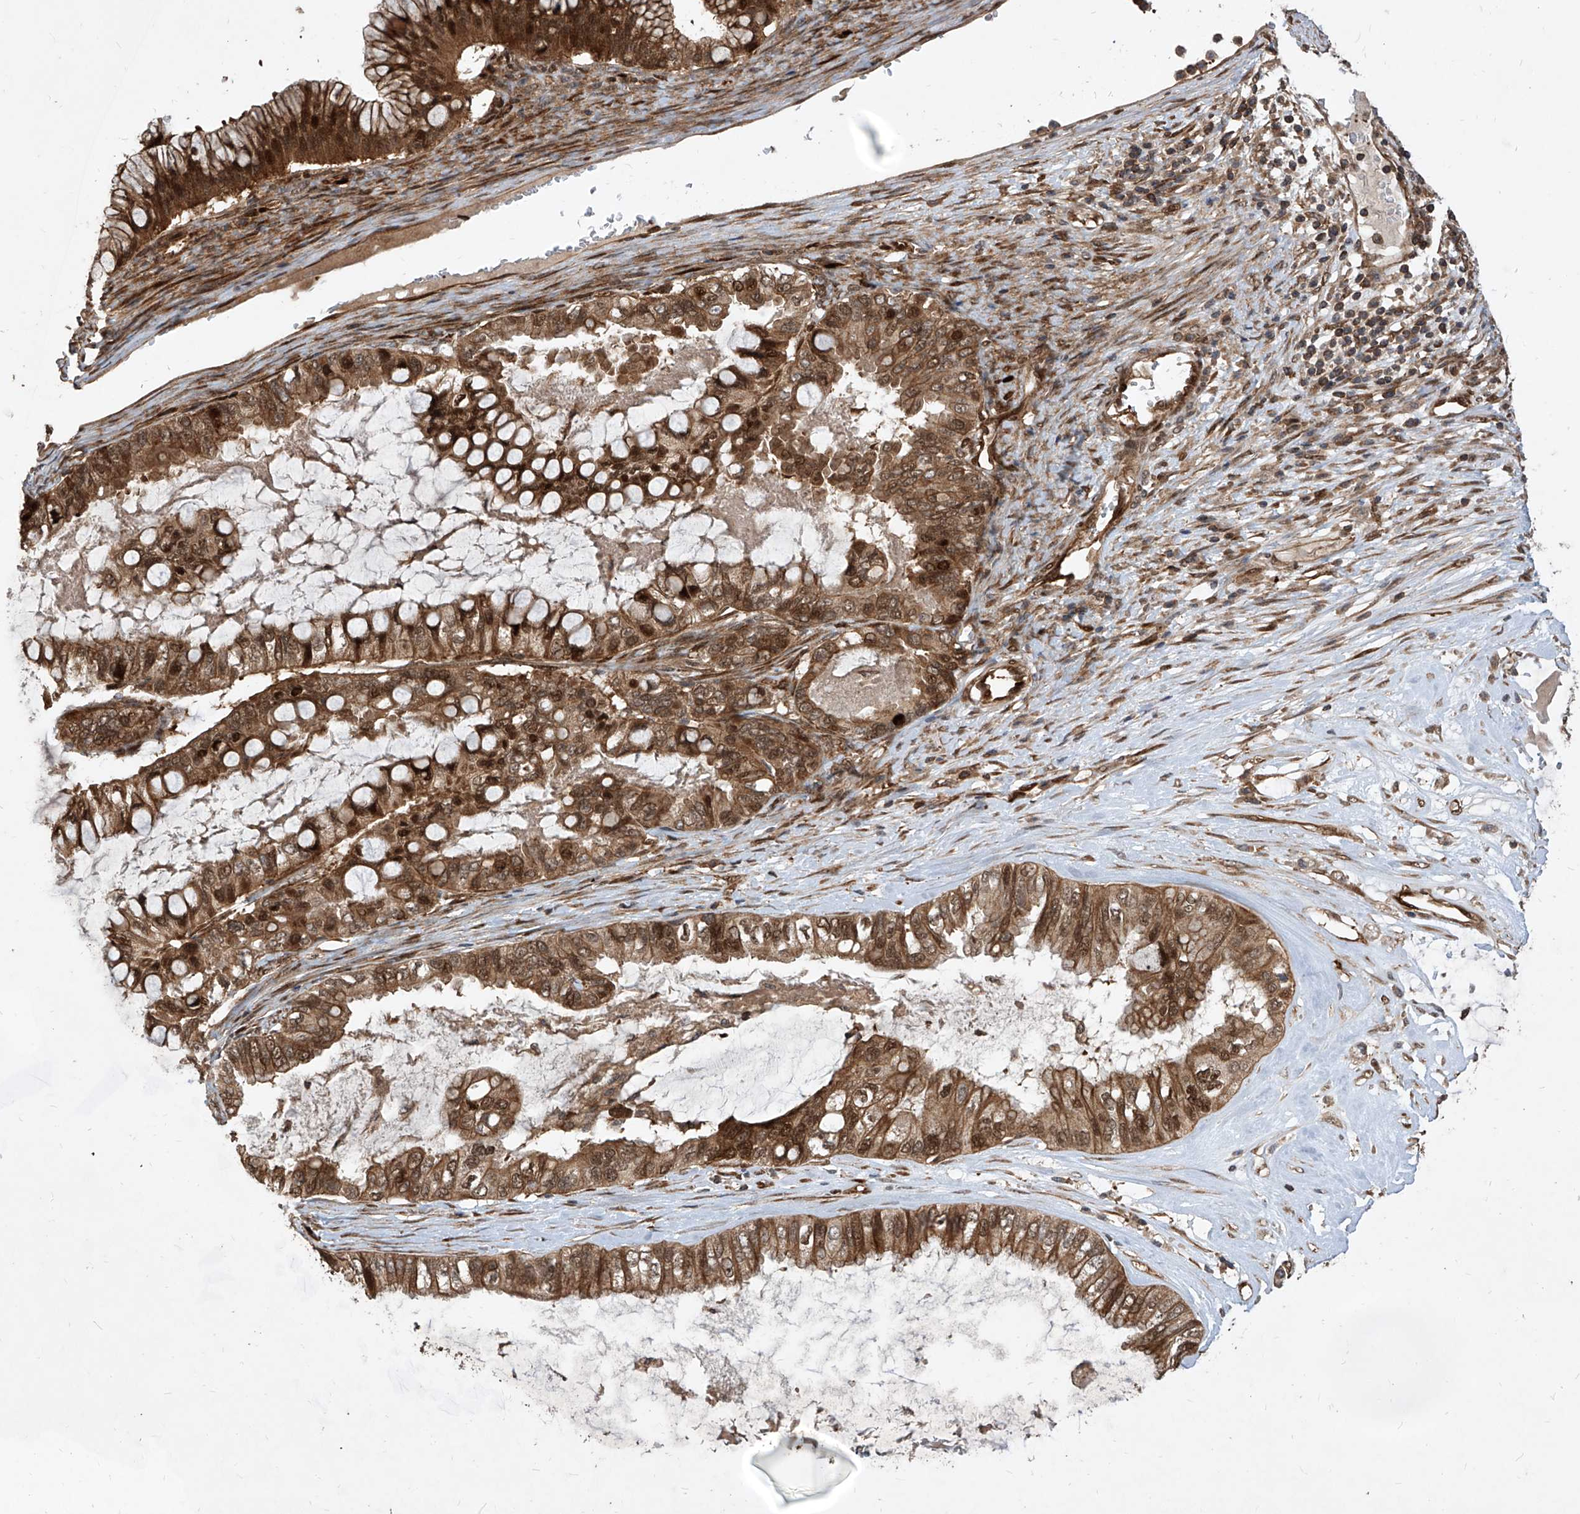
{"staining": {"intensity": "moderate", "quantity": ">75%", "location": "cytoplasmic/membranous,nuclear"}, "tissue": "ovarian cancer", "cell_type": "Tumor cells", "image_type": "cancer", "snomed": [{"axis": "morphology", "description": "Cystadenocarcinoma, mucinous, NOS"}, {"axis": "topography", "description": "Ovary"}], "caption": "Immunohistochemical staining of ovarian mucinous cystadenocarcinoma demonstrates moderate cytoplasmic/membranous and nuclear protein expression in about >75% of tumor cells.", "gene": "MAGED2", "patient": {"sex": "female", "age": 80}}